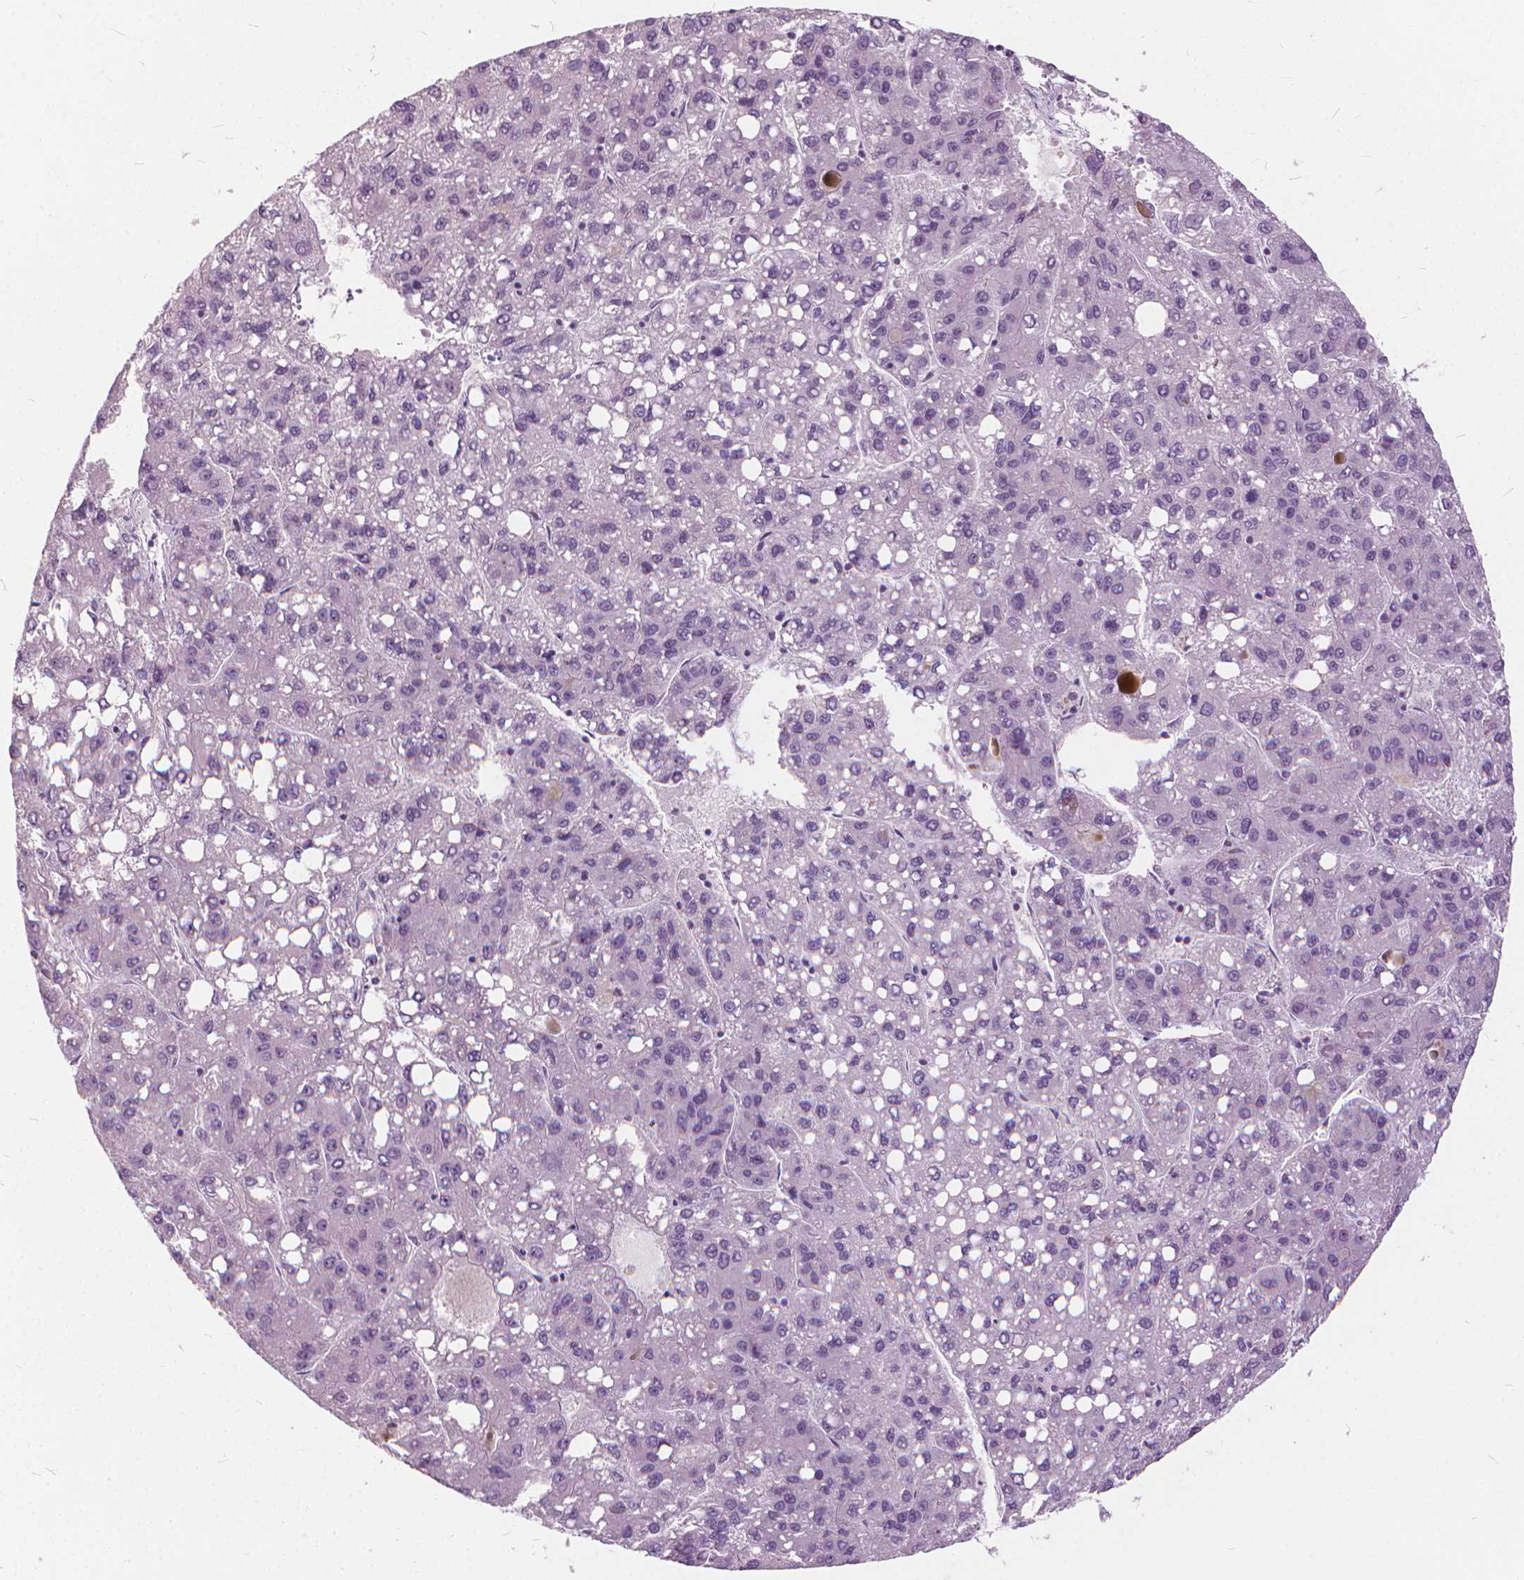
{"staining": {"intensity": "negative", "quantity": "none", "location": "none"}, "tissue": "liver cancer", "cell_type": "Tumor cells", "image_type": "cancer", "snomed": [{"axis": "morphology", "description": "Carcinoma, Hepatocellular, NOS"}, {"axis": "topography", "description": "Liver"}], "caption": "IHC photomicrograph of human hepatocellular carcinoma (liver) stained for a protein (brown), which reveals no staining in tumor cells.", "gene": "STAT5B", "patient": {"sex": "female", "age": 82}}